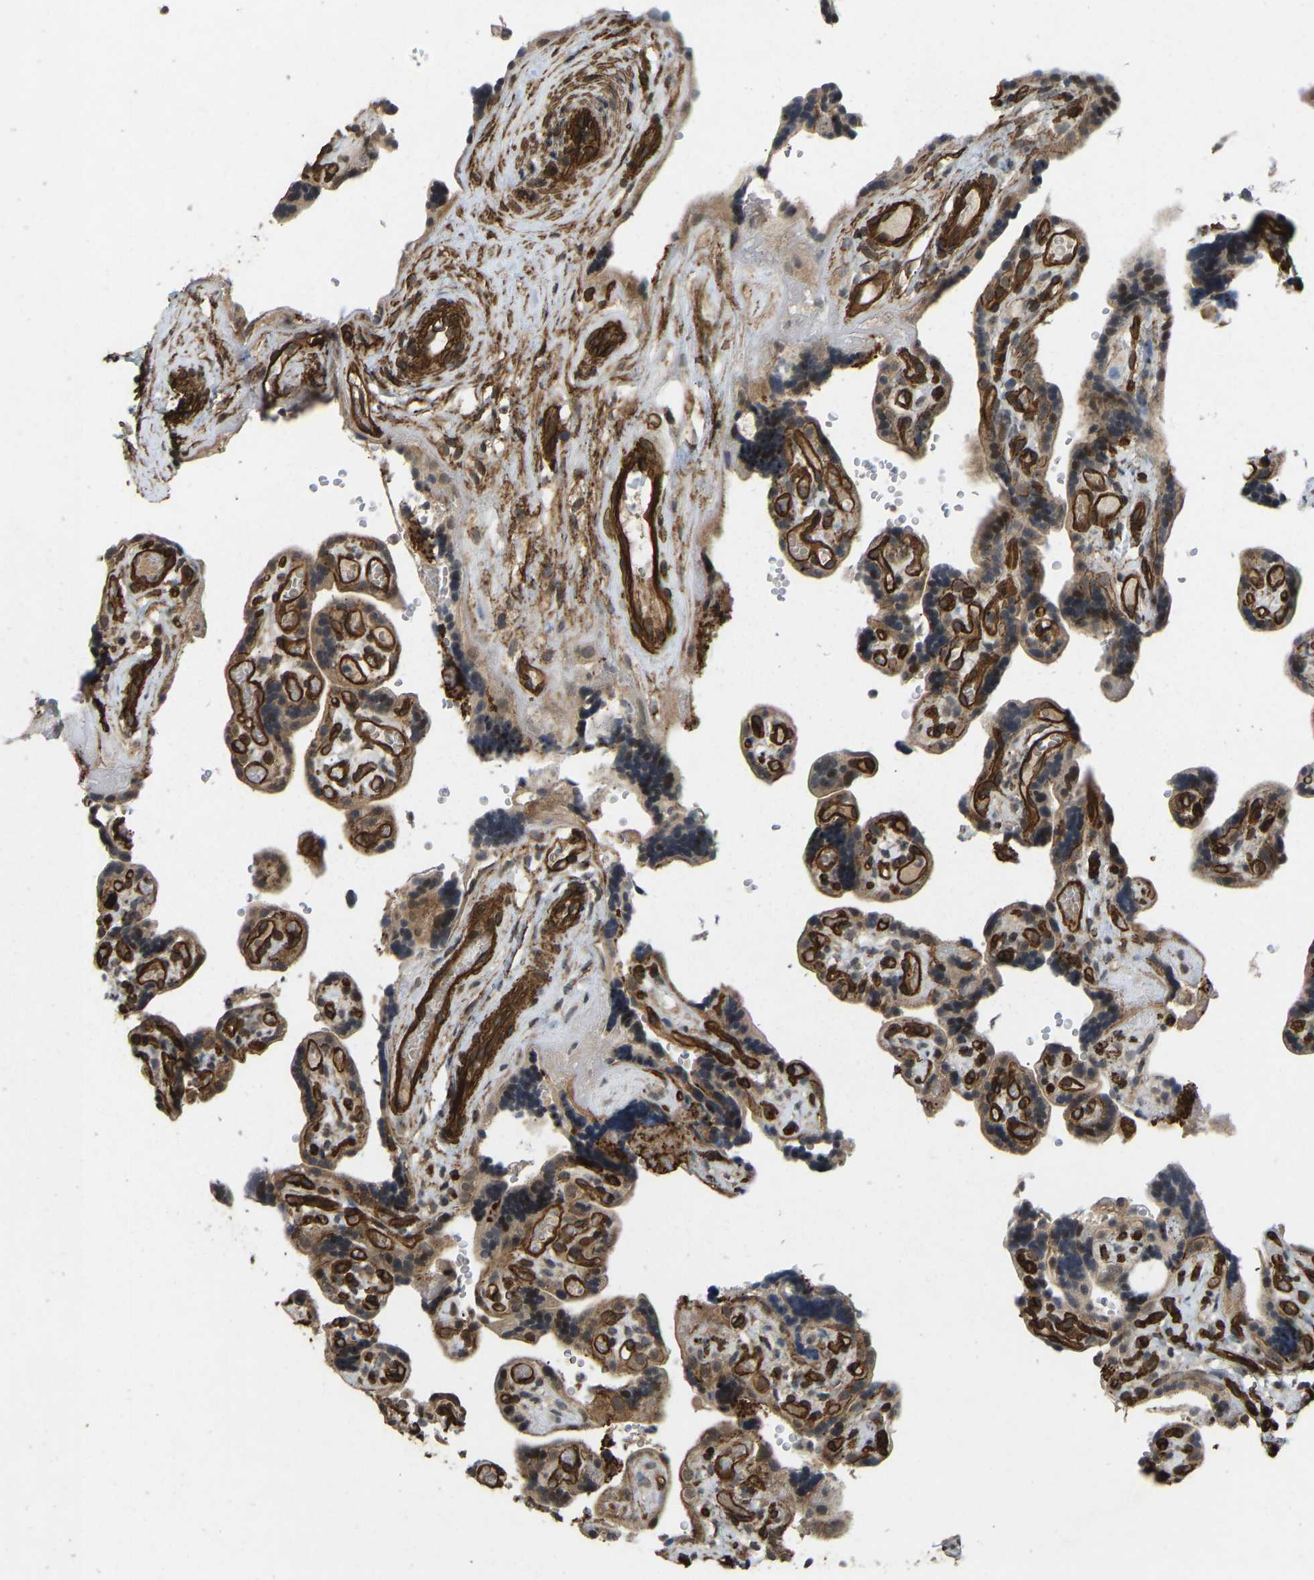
{"staining": {"intensity": "moderate", "quantity": ">75%", "location": "cytoplasmic/membranous"}, "tissue": "placenta", "cell_type": "Decidual cells", "image_type": "normal", "snomed": [{"axis": "morphology", "description": "Normal tissue, NOS"}, {"axis": "topography", "description": "Placenta"}], "caption": "This micrograph exhibits IHC staining of benign placenta, with medium moderate cytoplasmic/membranous staining in approximately >75% of decidual cells.", "gene": "NMB", "patient": {"sex": "female", "age": 30}}